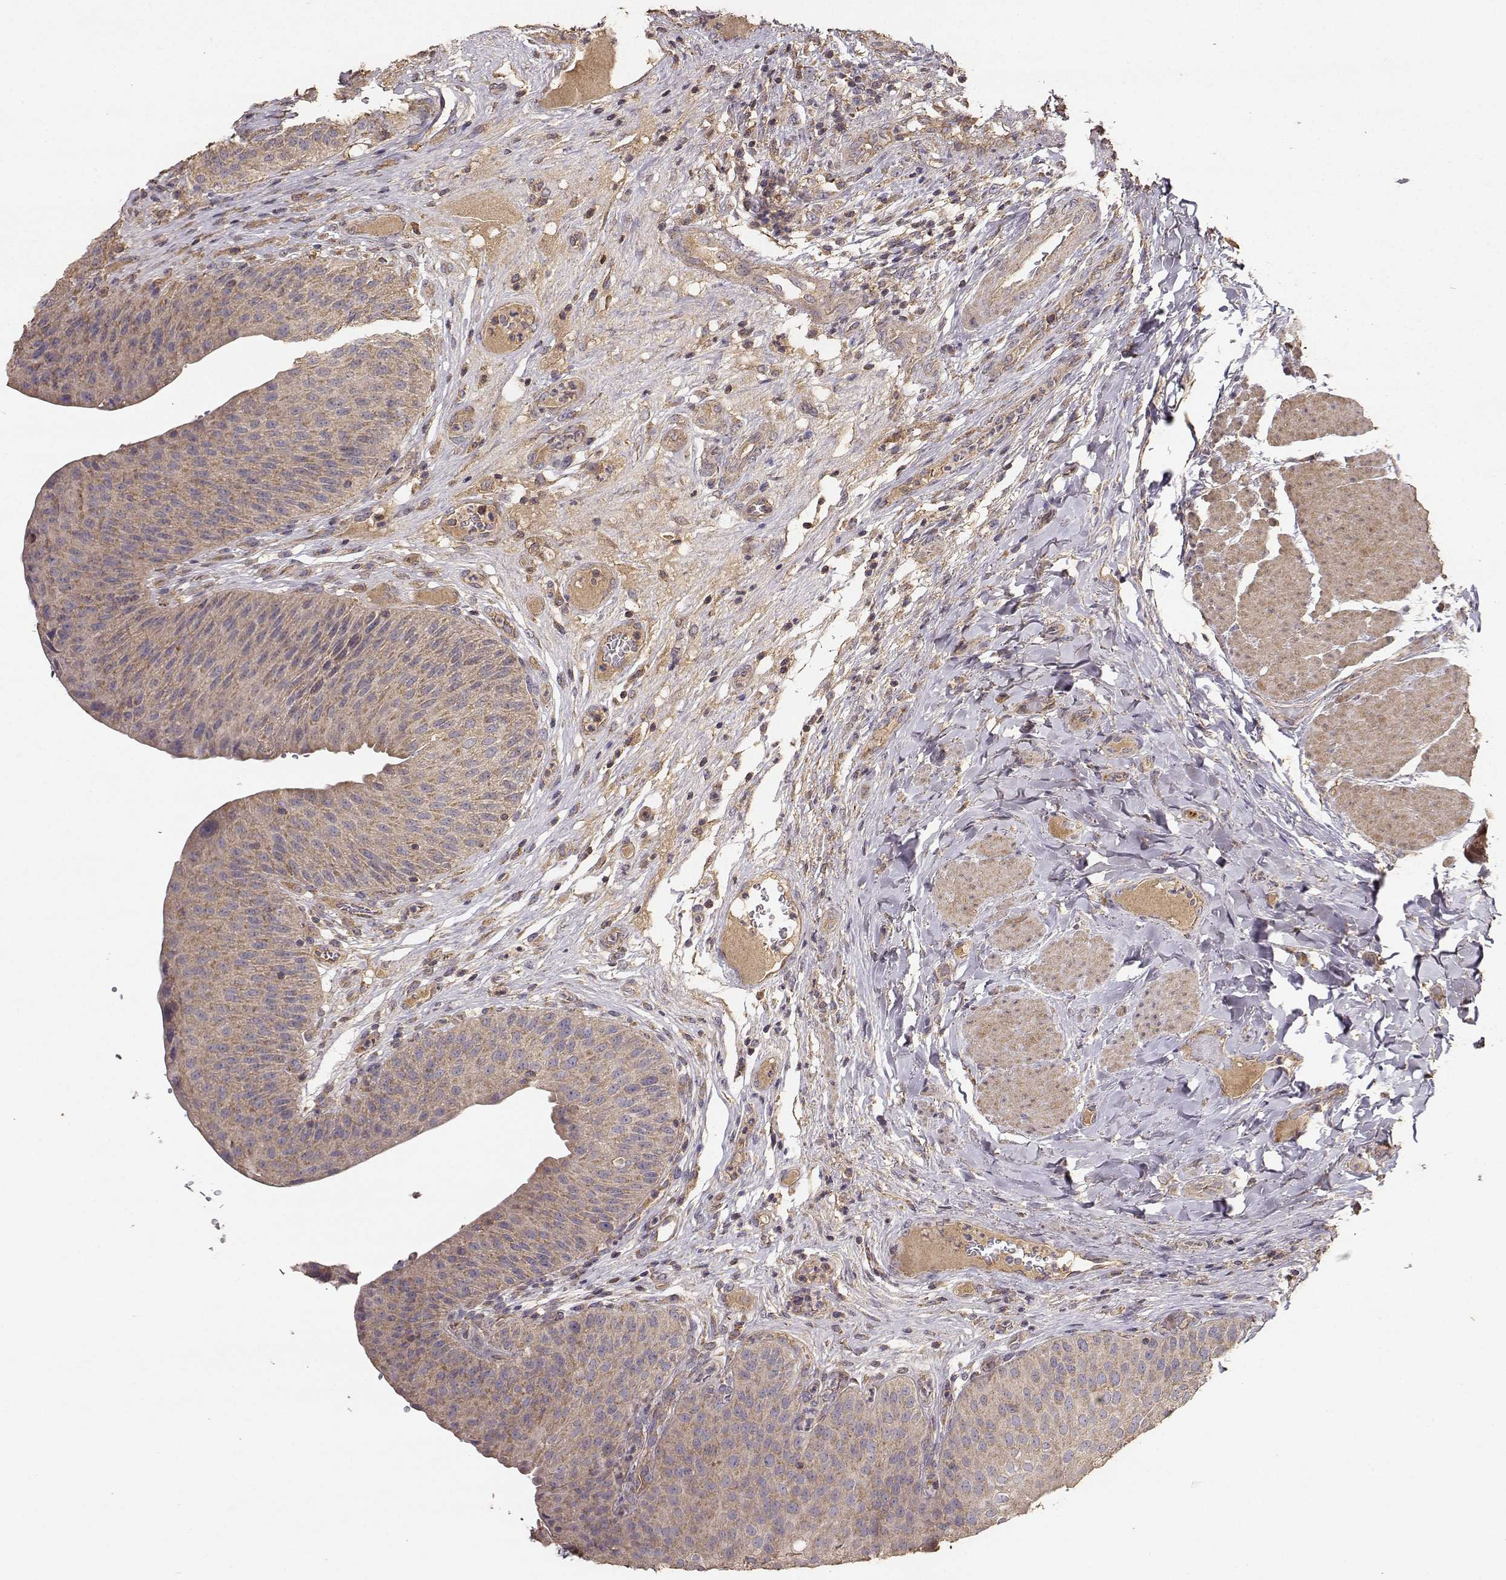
{"staining": {"intensity": "weak", "quantity": ">75%", "location": "cytoplasmic/membranous"}, "tissue": "urinary bladder", "cell_type": "Urothelial cells", "image_type": "normal", "snomed": [{"axis": "morphology", "description": "Normal tissue, NOS"}, {"axis": "topography", "description": "Urinary bladder"}], "caption": "A histopathology image of urinary bladder stained for a protein exhibits weak cytoplasmic/membranous brown staining in urothelial cells.", "gene": "TARS3", "patient": {"sex": "male", "age": 66}}